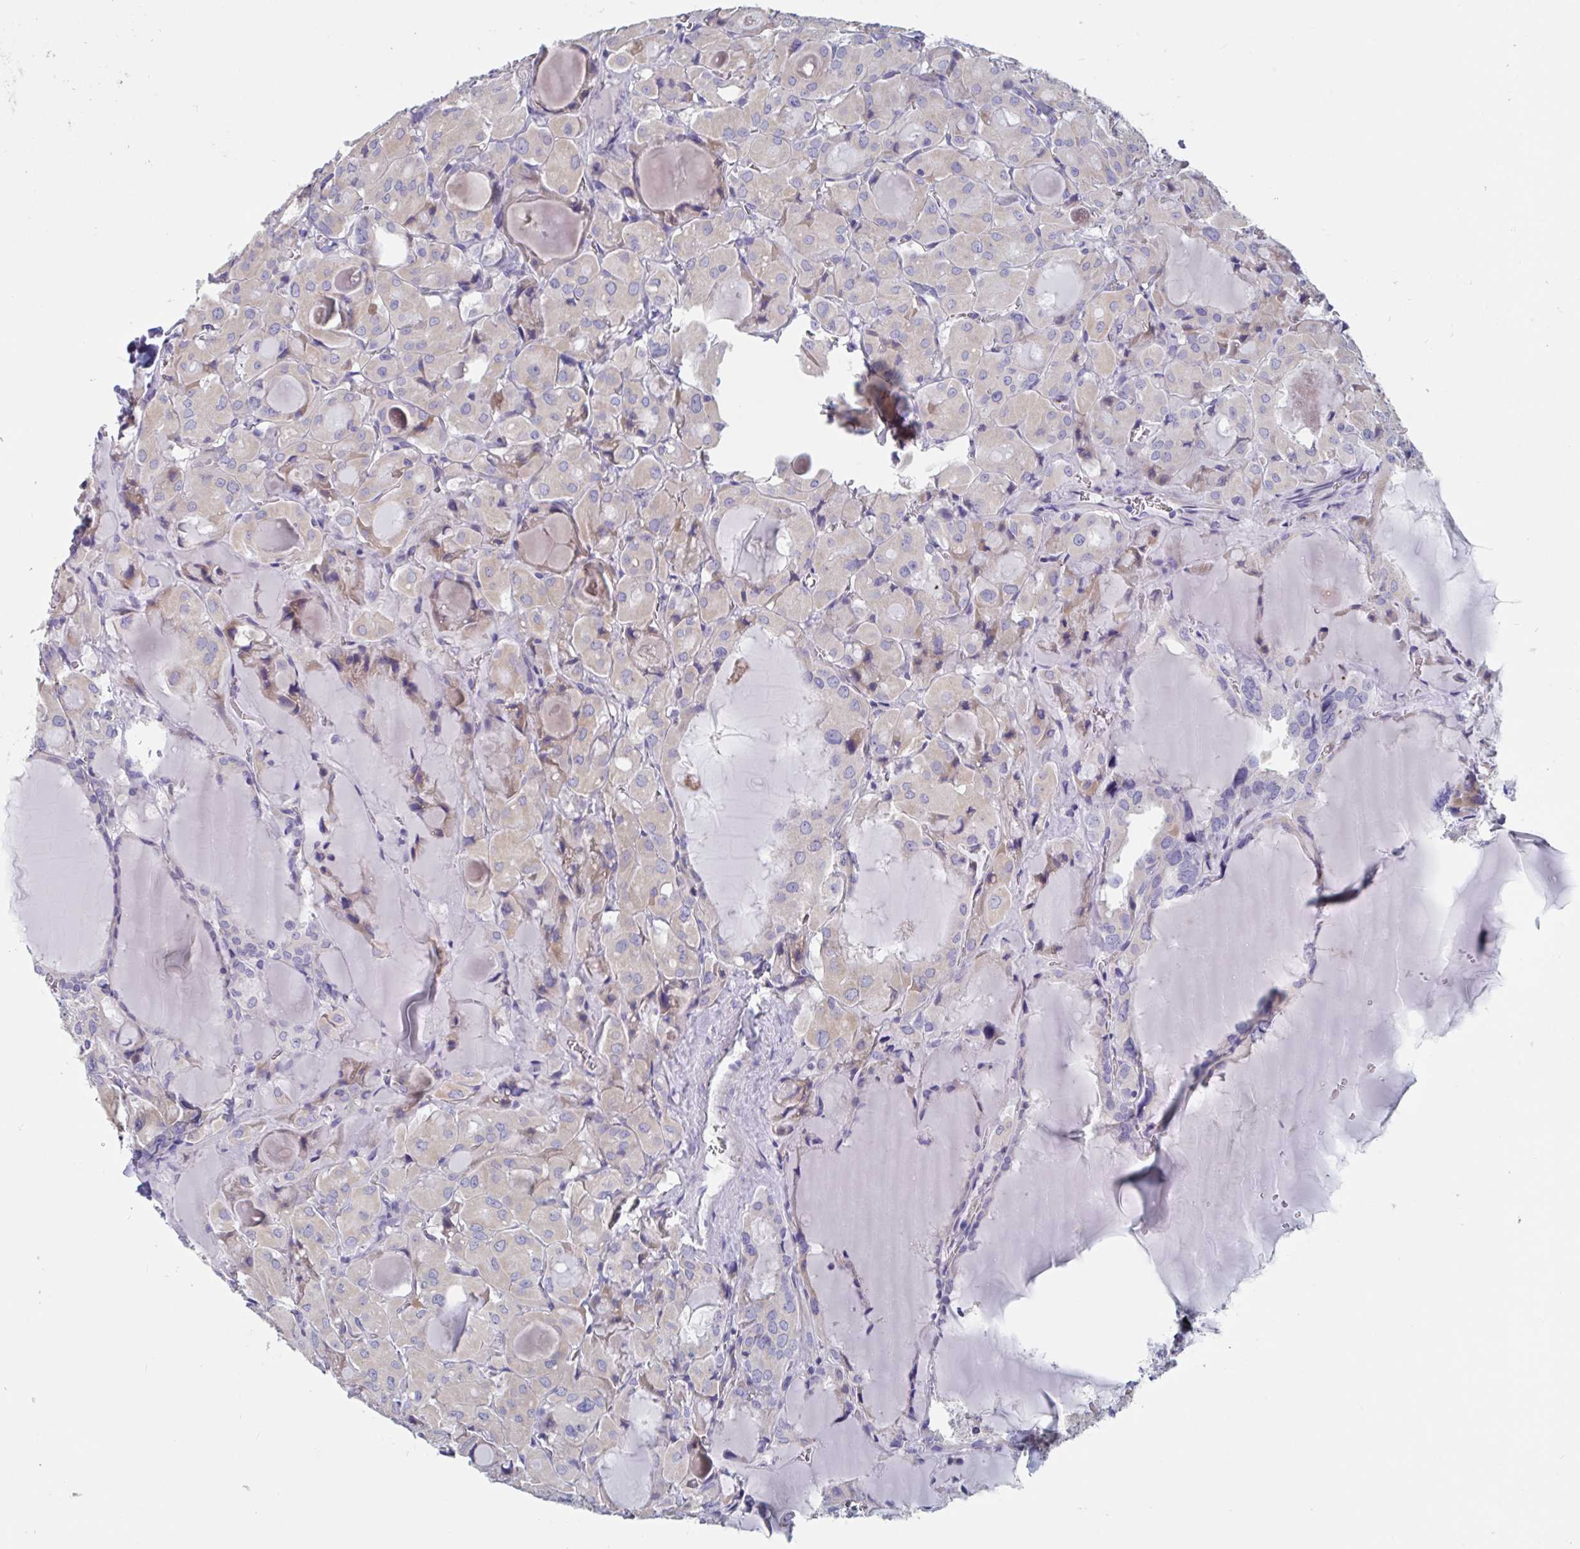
{"staining": {"intensity": "negative", "quantity": "none", "location": "none"}, "tissue": "thyroid cancer", "cell_type": "Tumor cells", "image_type": "cancer", "snomed": [{"axis": "morphology", "description": "Papillary adenocarcinoma, NOS"}, {"axis": "topography", "description": "Thyroid gland"}], "caption": "This is an immunohistochemistry (IHC) image of thyroid cancer. There is no staining in tumor cells.", "gene": "ABHD16A", "patient": {"sex": "male", "age": 87}}